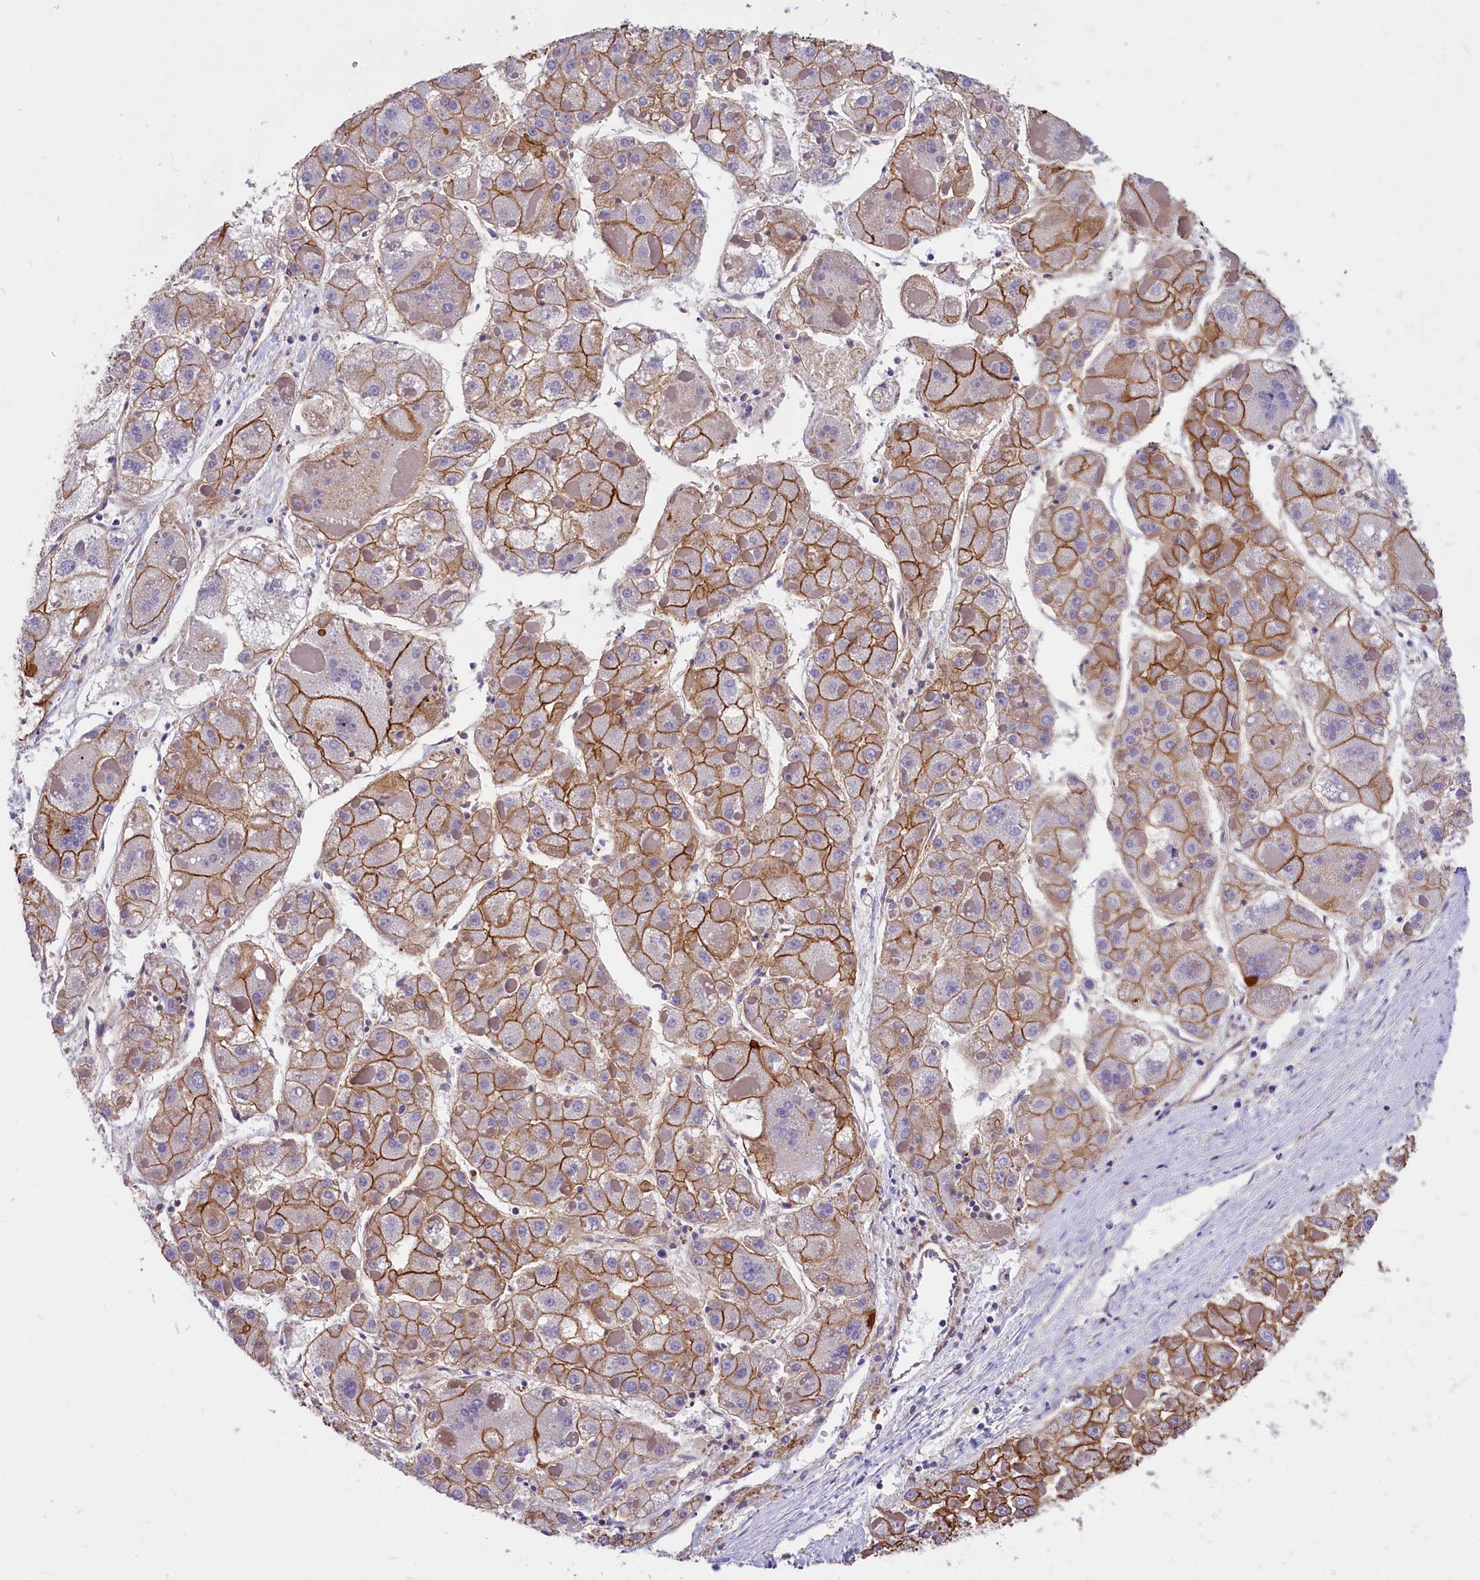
{"staining": {"intensity": "moderate", "quantity": ">75%", "location": "cytoplasmic/membranous"}, "tissue": "liver cancer", "cell_type": "Tumor cells", "image_type": "cancer", "snomed": [{"axis": "morphology", "description": "Carcinoma, Hepatocellular, NOS"}, {"axis": "topography", "description": "Liver"}], "caption": "Tumor cells exhibit medium levels of moderate cytoplasmic/membranous positivity in about >75% of cells in hepatocellular carcinoma (liver).", "gene": "MED20", "patient": {"sex": "female", "age": 73}}